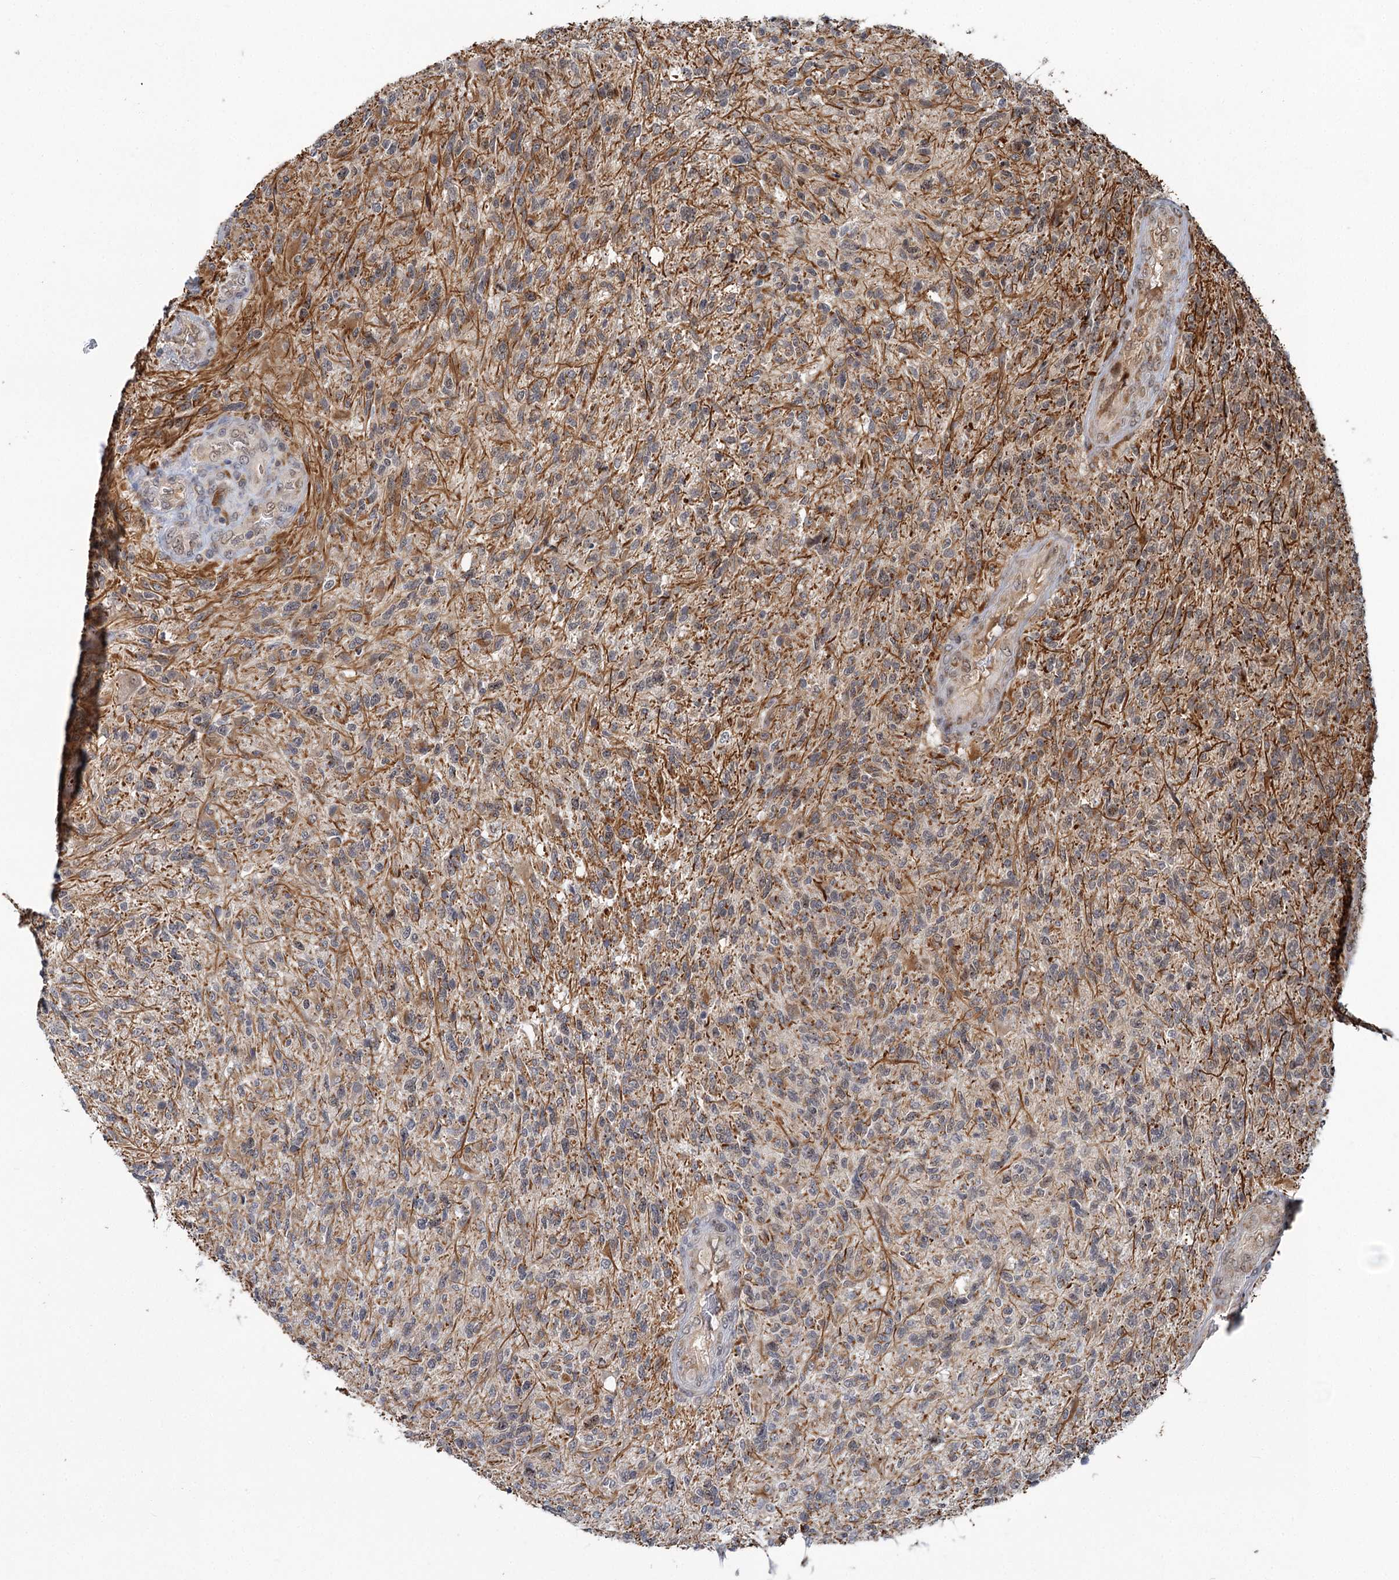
{"staining": {"intensity": "weak", "quantity": "<25%", "location": "cytoplasmic/membranous"}, "tissue": "glioma", "cell_type": "Tumor cells", "image_type": "cancer", "snomed": [{"axis": "morphology", "description": "Glioma, malignant, High grade"}, {"axis": "topography", "description": "Brain"}], "caption": "Immunohistochemical staining of malignant high-grade glioma demonstrates no significant expression in tumor cells.", "gene": "APBA2", "patient": {"sex": "male", "age": 56}}